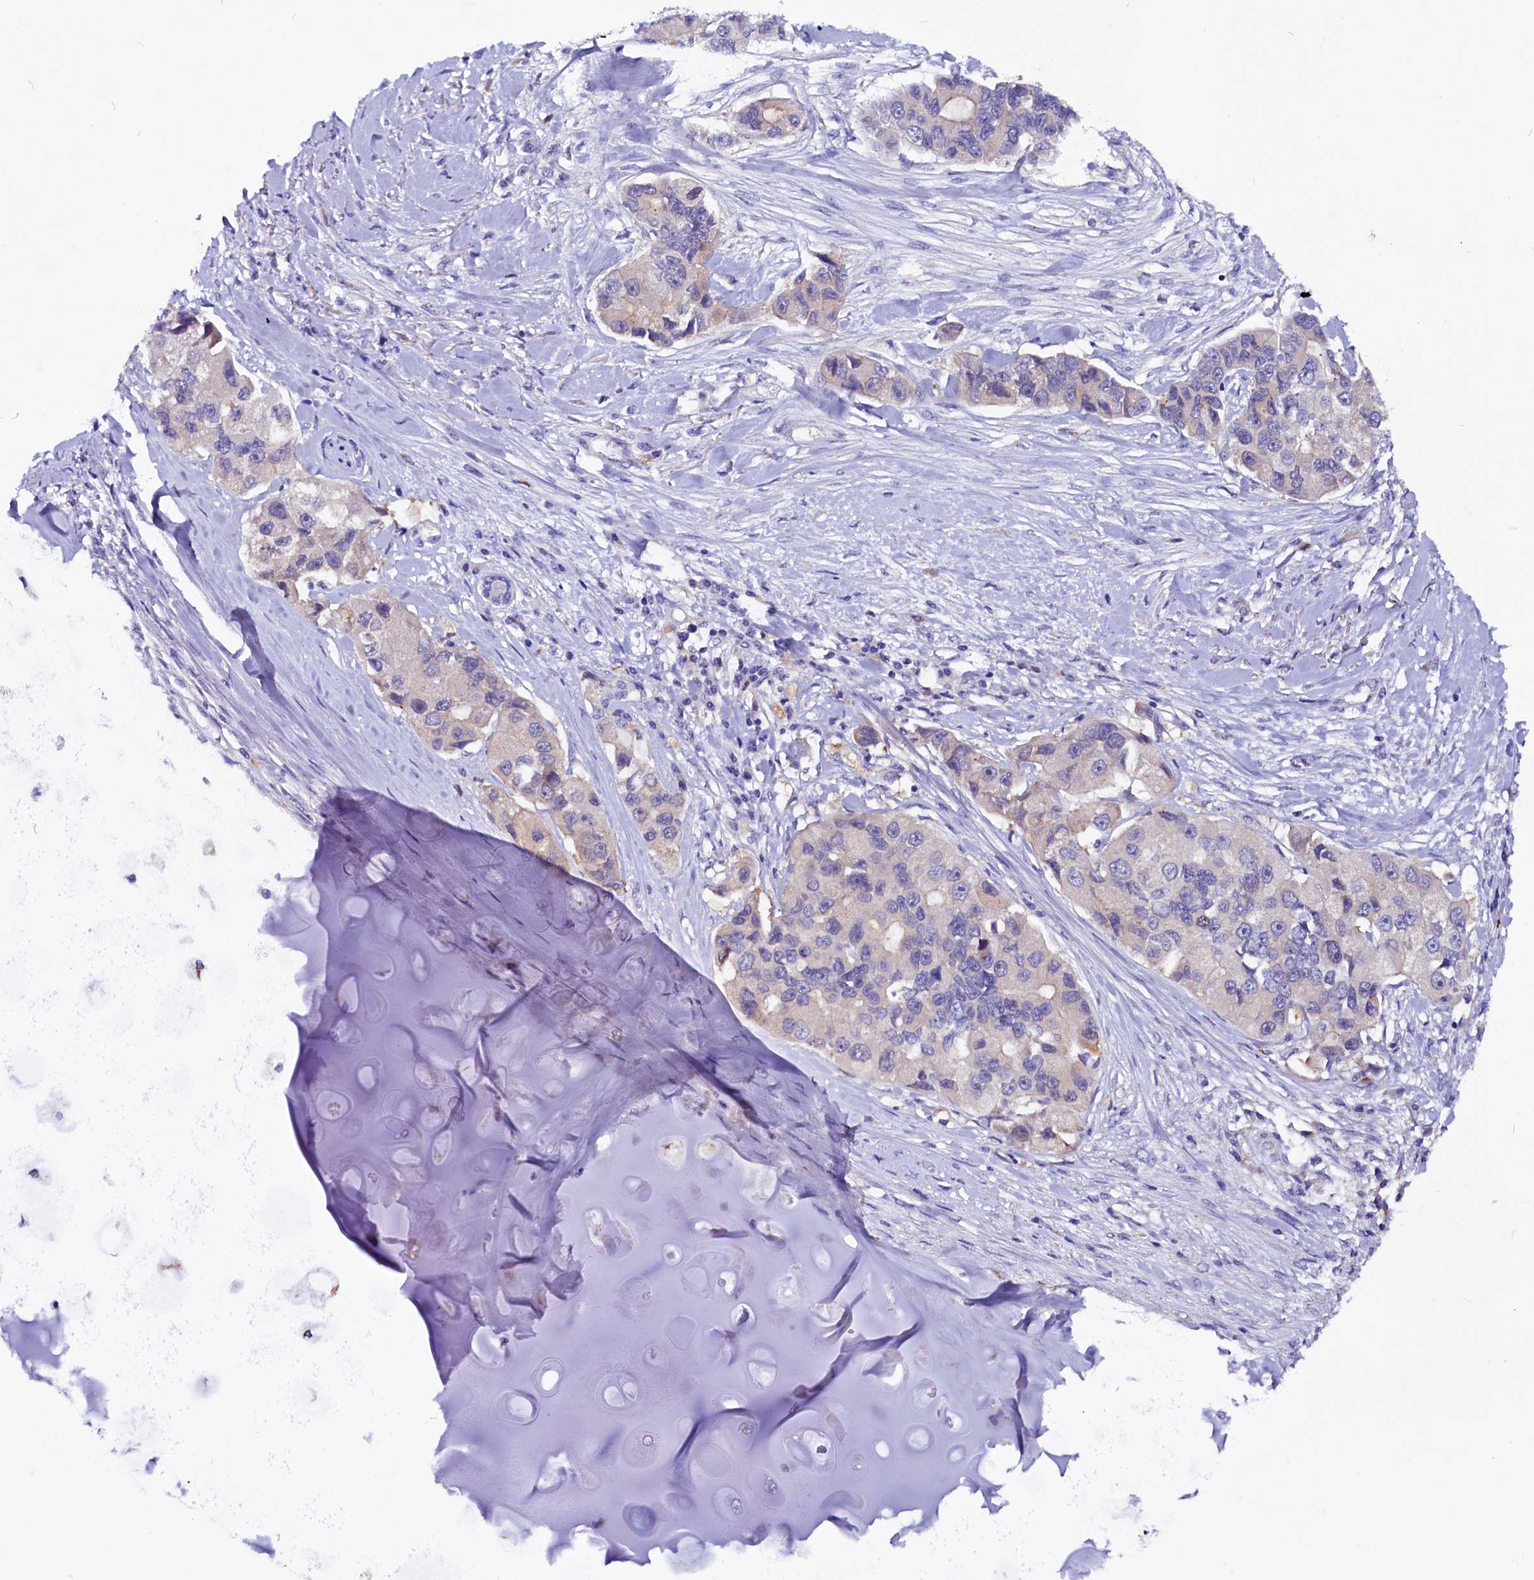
{"staining": {"intensity": "negative", "quantity": "none", "location": "none"}, "tissue": "lung cancer", "cell_type": "Tumor cells", "image_type": "cancer", "snomed": [{"axis": "morphology", "description": "Adenocarcinoma, NOS"}, {"axis": "topography", "description": "Lung"}], "caption": "DAB (3,3'-diaminobenzidine) immunohistochemical staining of human lung adenocarcinoma displays no significant expression in tumor cells.", "gene": "CCBE1", "patient": {"sex": "female", "age": 54}}